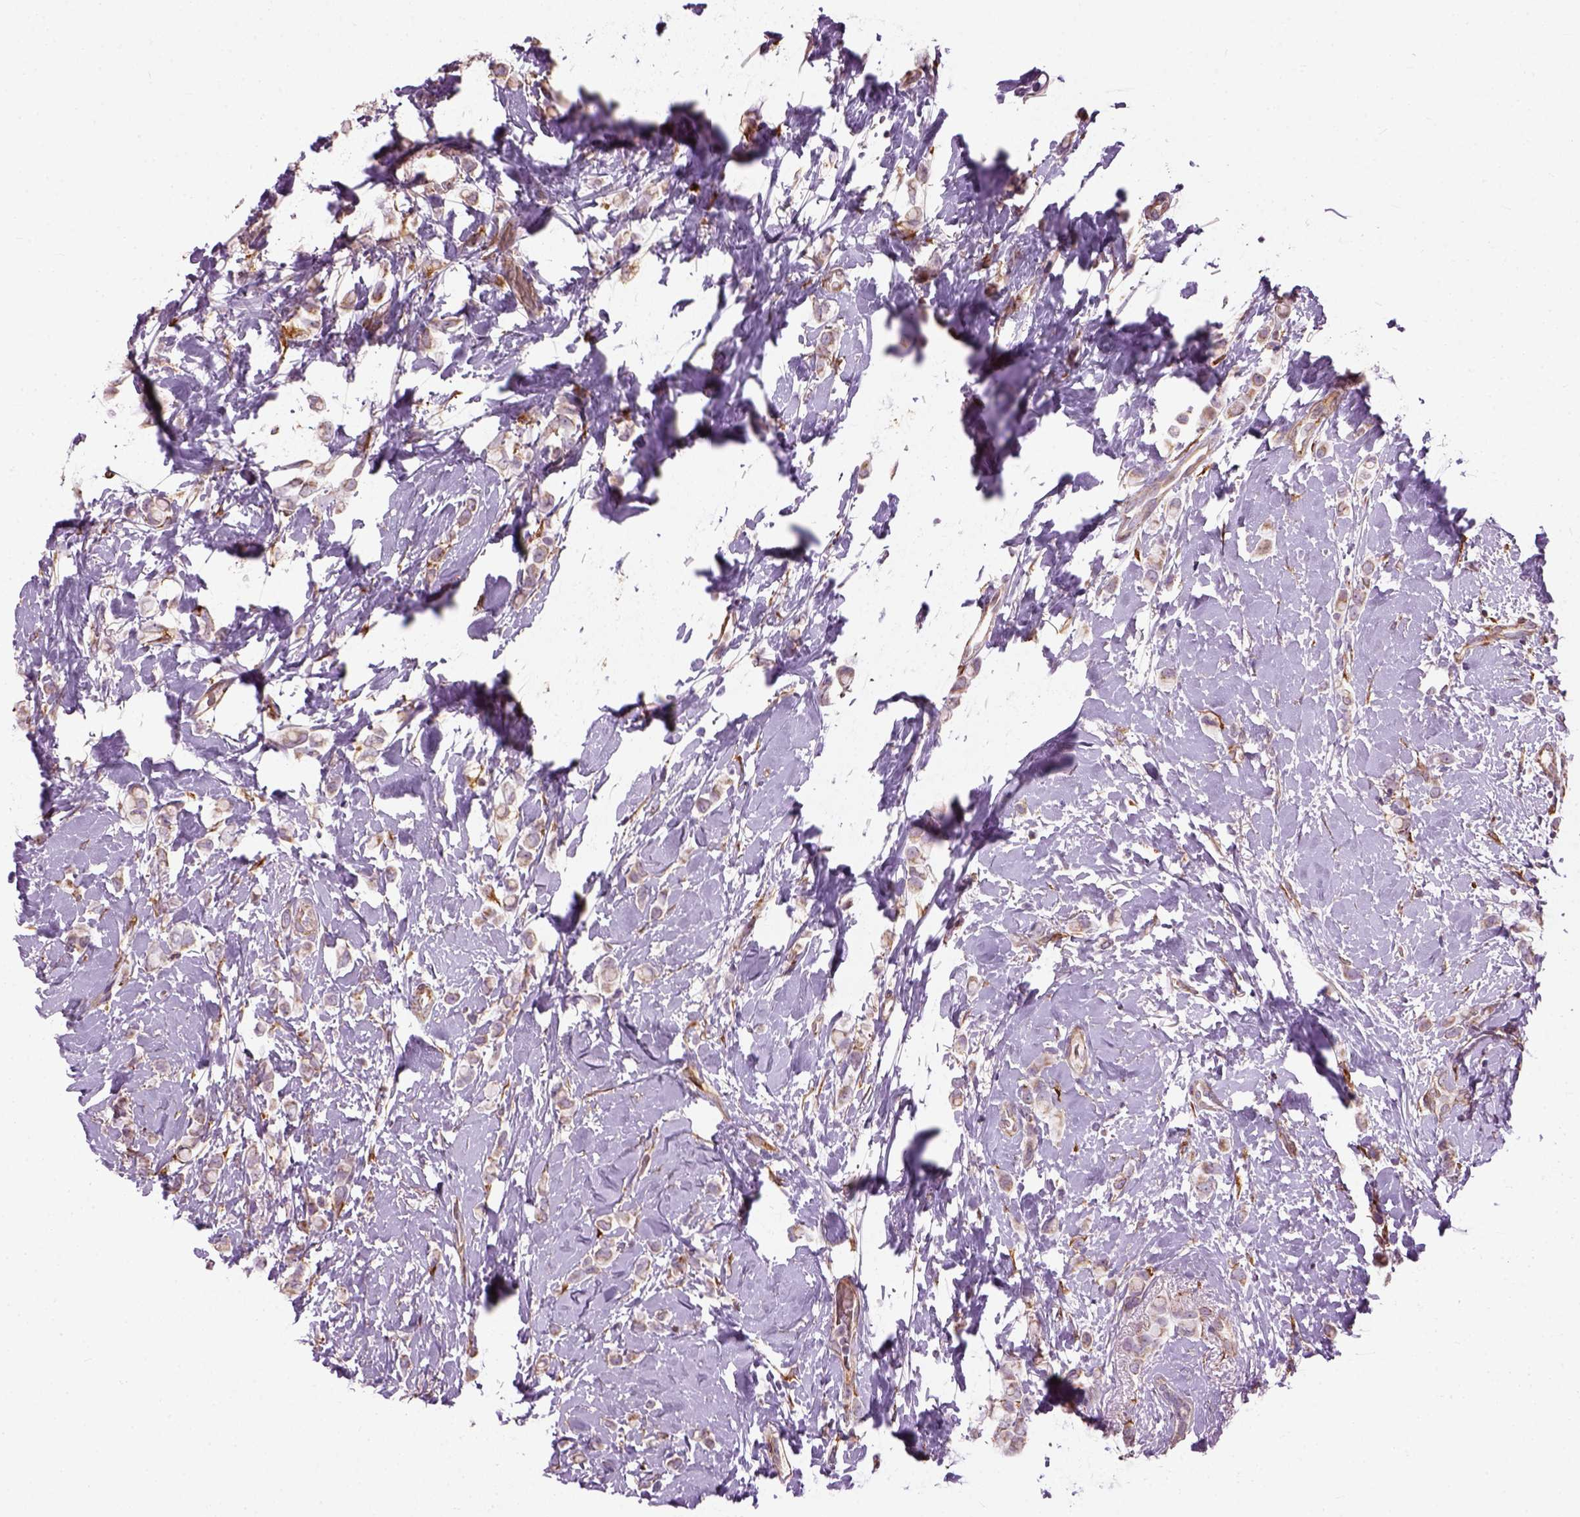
{"staining": {"intensity": "weak", "quantity": ">75%", "location": "cytoplasmic/membranous"}, "tissue": "breast cancer", "cell_type": "Tumor cells", "image_type": "cancer", "snomed": [{"axis": "morphology", "description": "Lobular carcinoma"}, {"axis": "topography", "description": "Breast"}], "caption": "Immunohistochemical staining of human breast cancer (lobular carcinoma) displays weak cytoplasmic/membranous protein staining in approximately >75% of tumor cells.", "gene": "XK", "patient": {"sex": "female", "age": 66}}